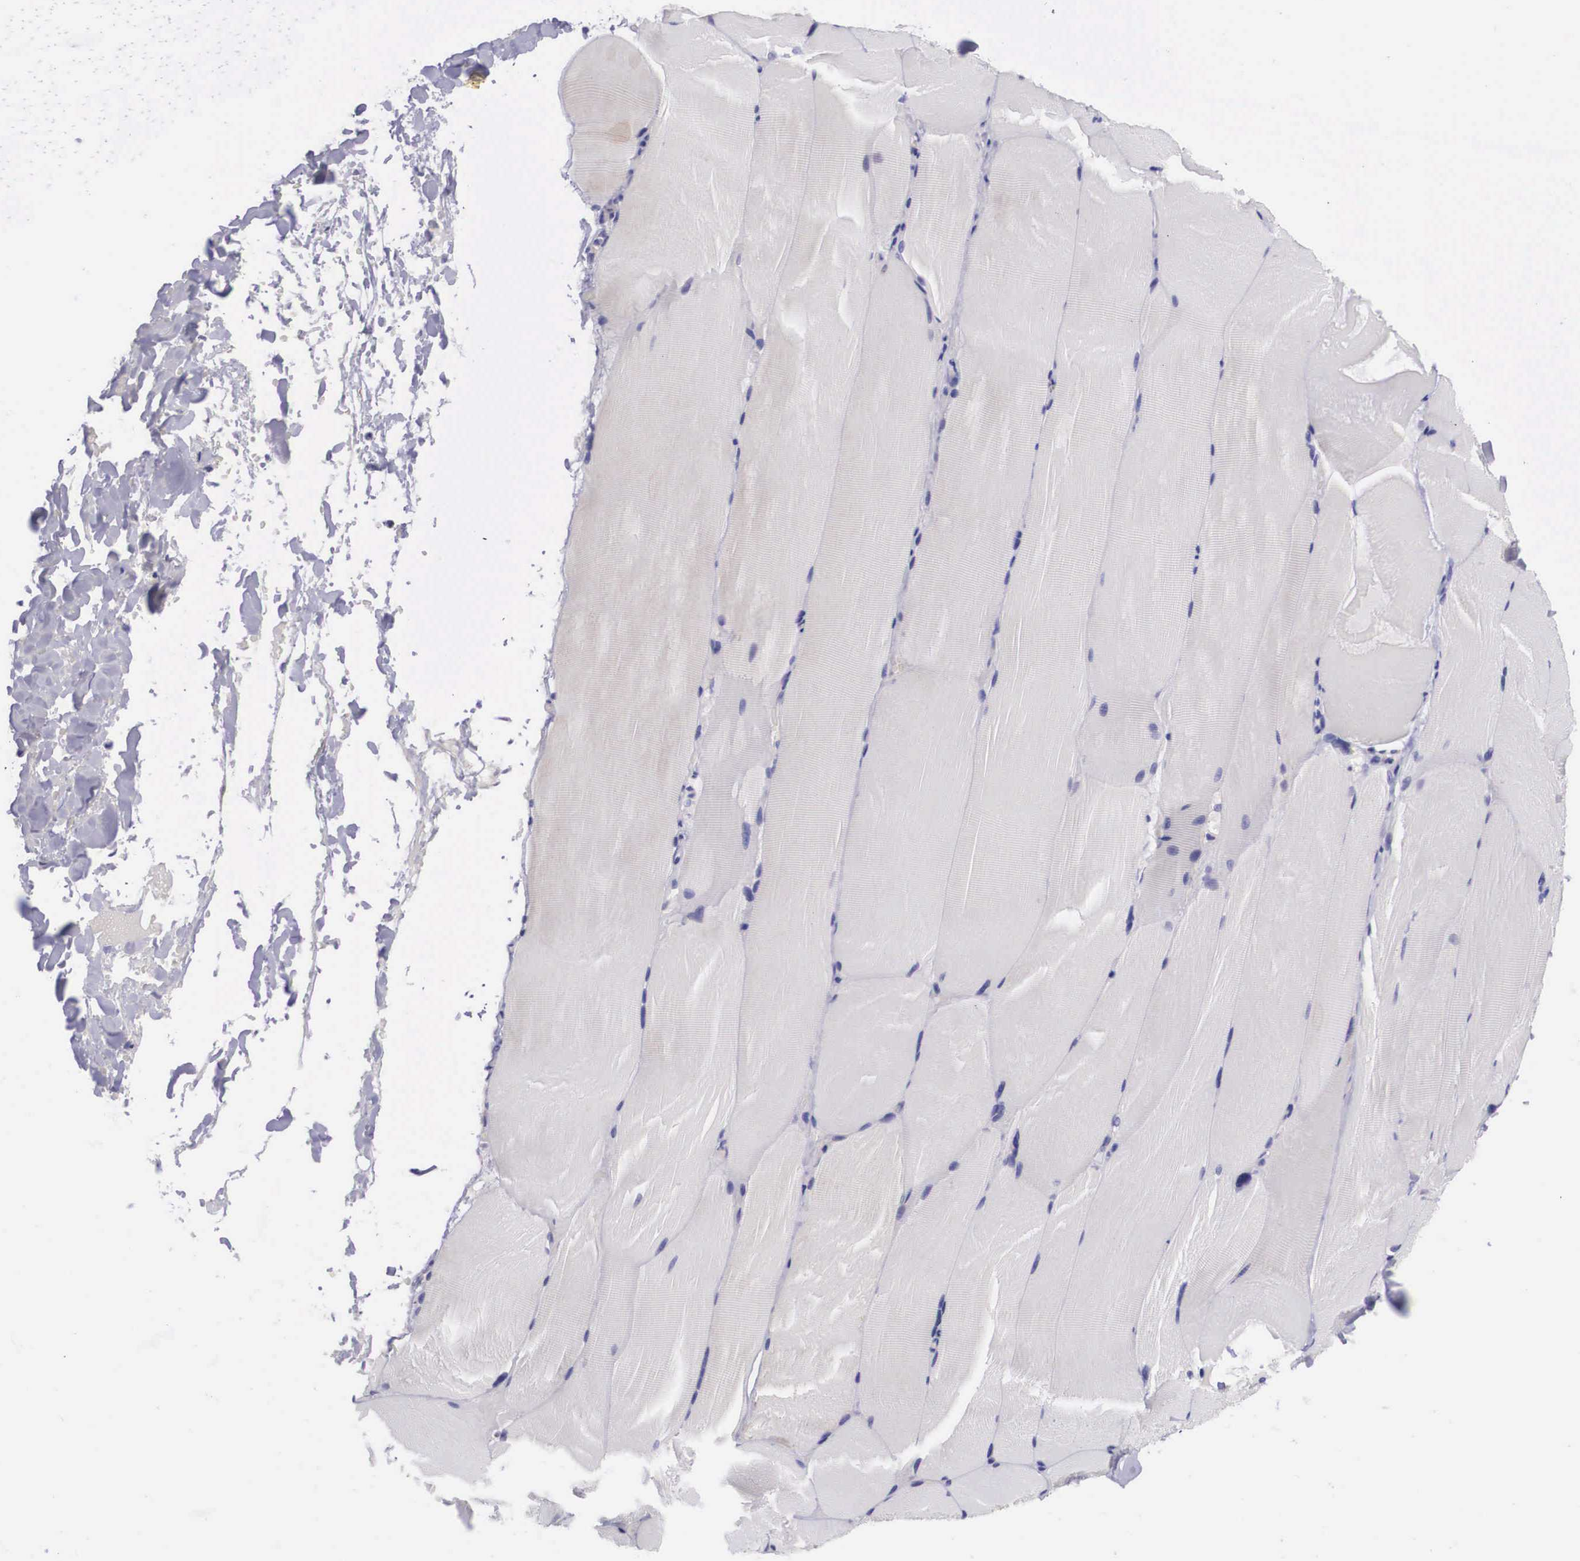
{"staining": {"intensity": "negative", "quantity": "none", "location": "none"}, "tissue": "skeletal muscle", "cell_type": "Myocytes", "image_type": "normal", "snomed": [{"axis": "morphology", "description": "Normal tissue, NOS"}, {"axis": "topography", "description": "Skeletal muscle"}], "caption": "This is an immunohistochemistry (IHC) image of normal human skeletal muscle. There is no positivity in myocytes.", "gene": "ARG2", "patient": {"sex": "male", "age": 71}}